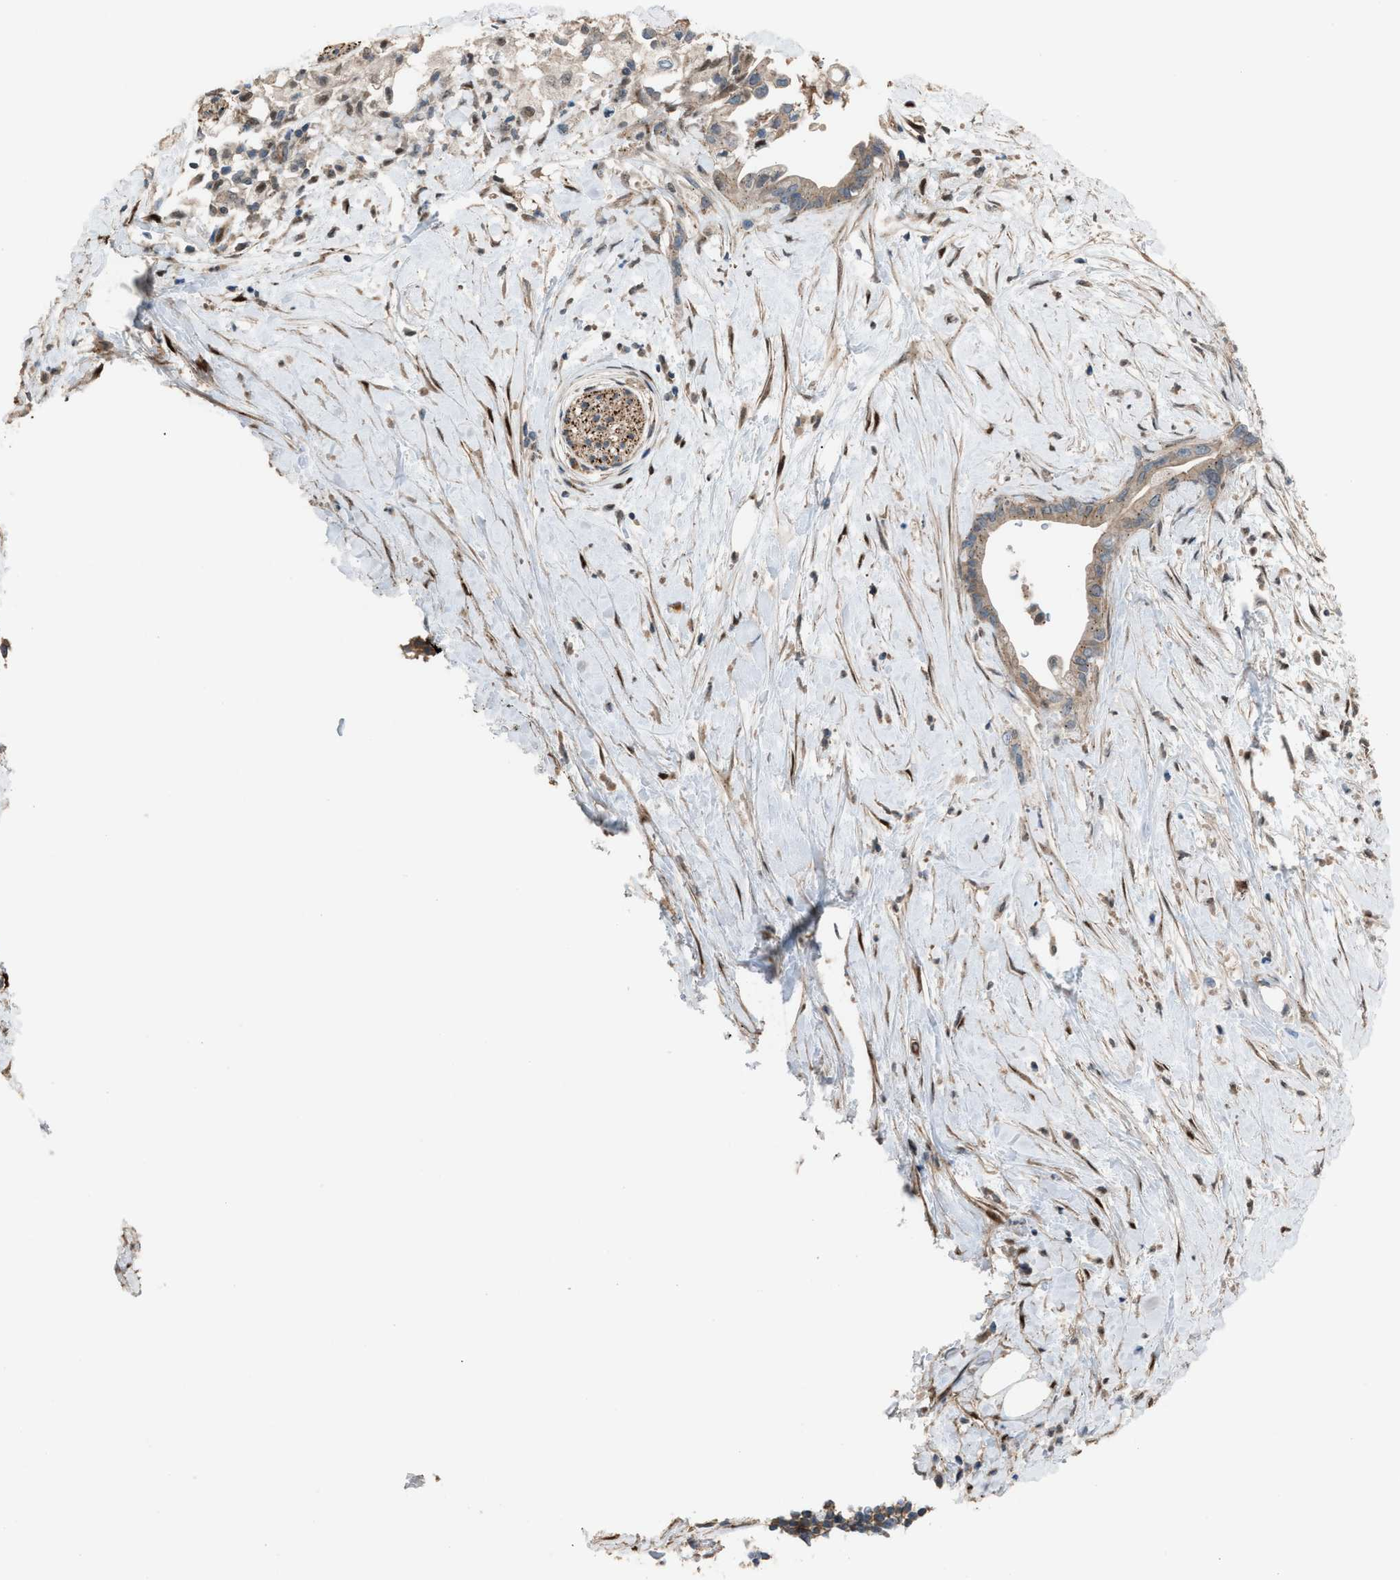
{"staining": {"intensity": "weak", "quantity": ">75%", "location": "cytoplasmic/membranous"}, "tissue": "pancreatic cancer", "cell_type": "Tumor cells", "image_type": "cancer", "snomed": [{"axis": "morphology", "description": "Adenocarcinoma, NOS"}, {"axis": "topography", "description": "Pancreas"}], "caption": "There is low levels of weak cytoplasmic/membranous staining in tumor cells of pancreatic cancer (adenocarcinoma), as demonstrated by immunohistochemical staining (brown color).", "gene": "CRTC1", "patient": {"sex": "female", "age": 60}}